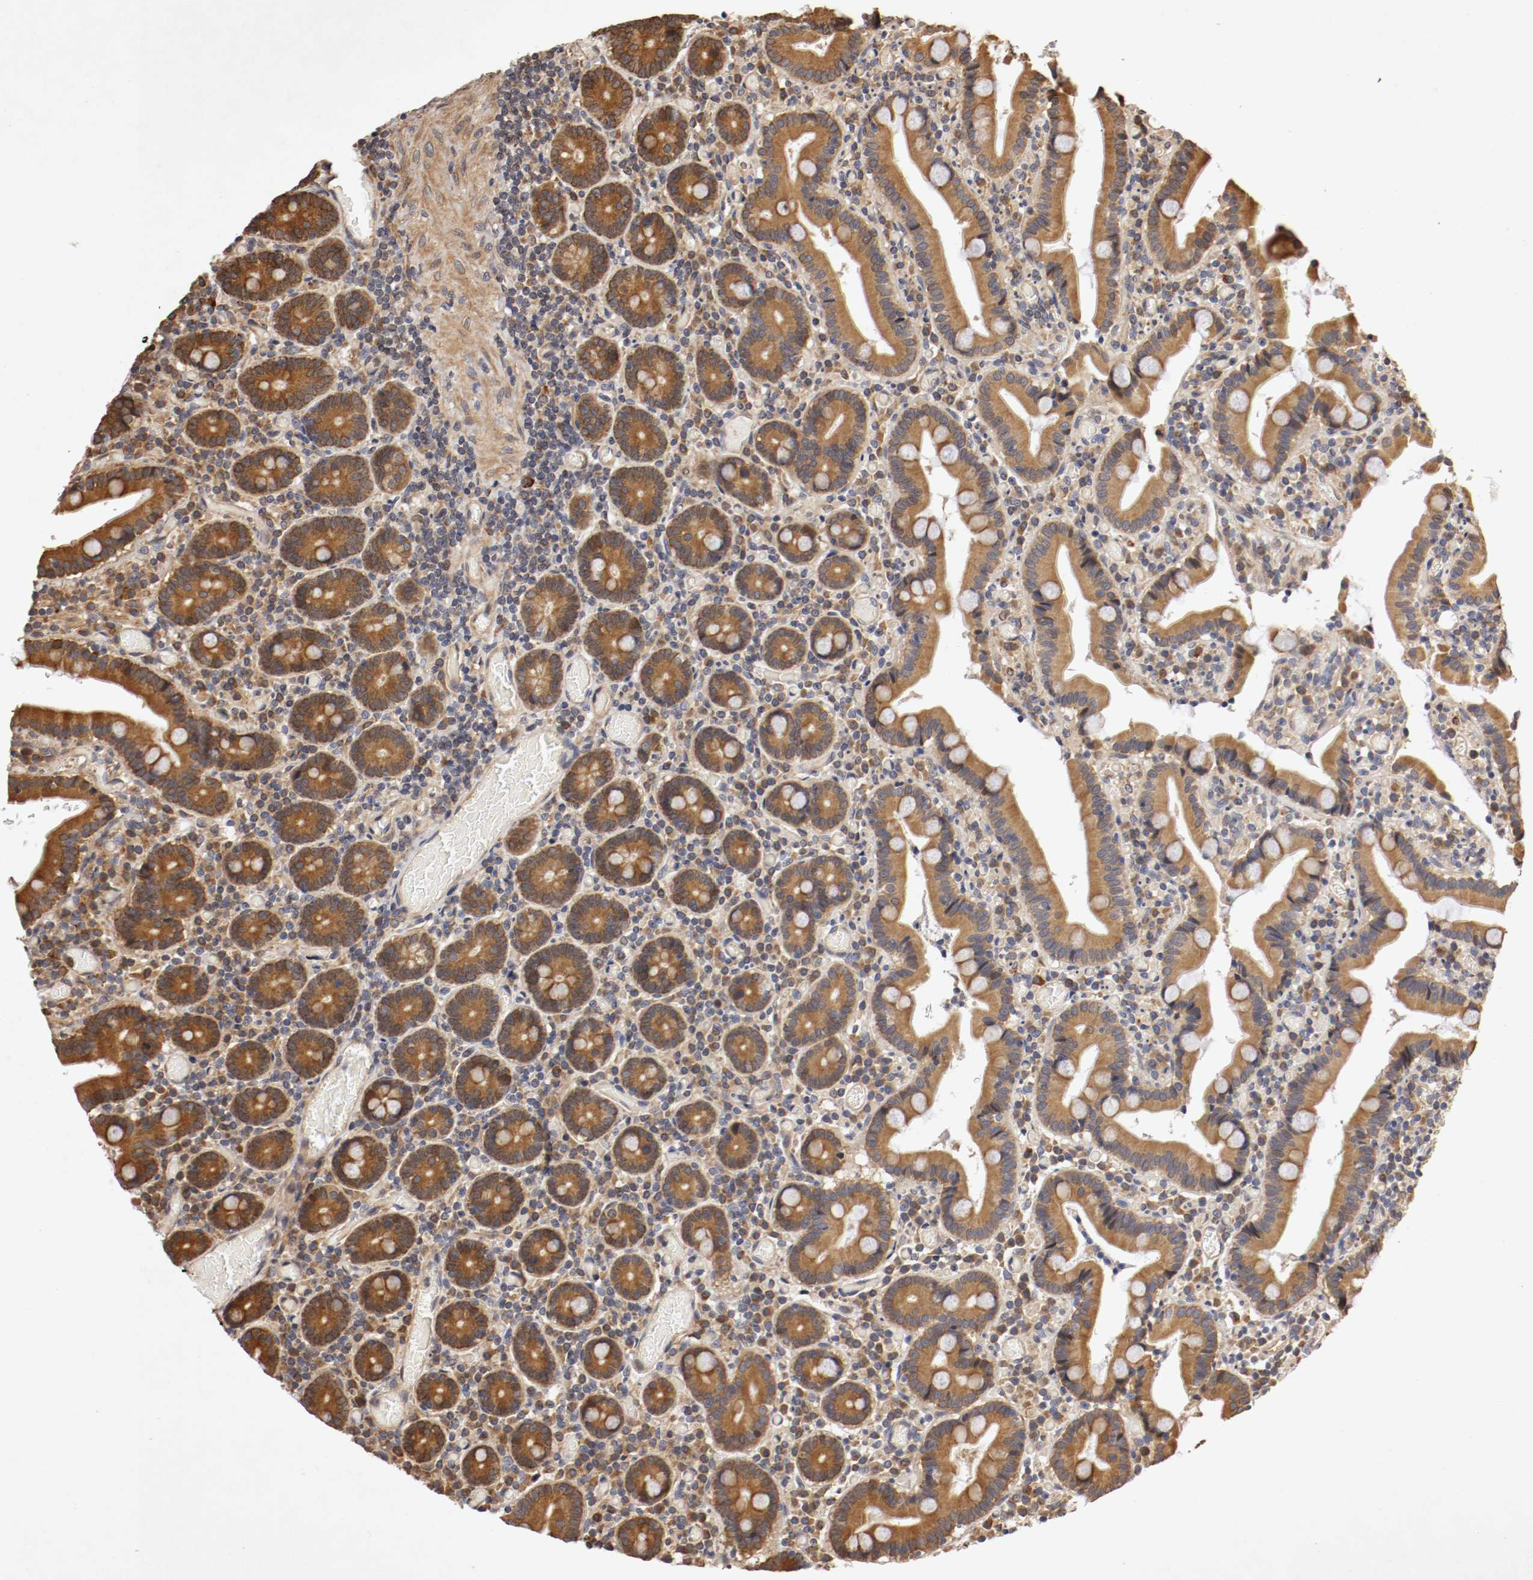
{"staining": {"intensity": "moderate", "quantity": ">75%", "location": "cytoplasmic/membranous"}, "tissue": "duodenum", "cell_type": "Glandular cells", "image_type": "normal", "snomed": [{"axis": "morphology", "description": "Normal tissue, NOS"}, {"axis": "topography", "description": "Duodenum"}], "caption": "IHC image of normal duodenum: duodenum stained using immunohistochemistry reveals medium levels of moderate protein expression localized specifically in the cytoplasmic/membranous of glandular cells, appearing as a cytoplasmic/membranous brown color.", "gene": "VEZT", "patient": {"sex": "female", "age": 53}}